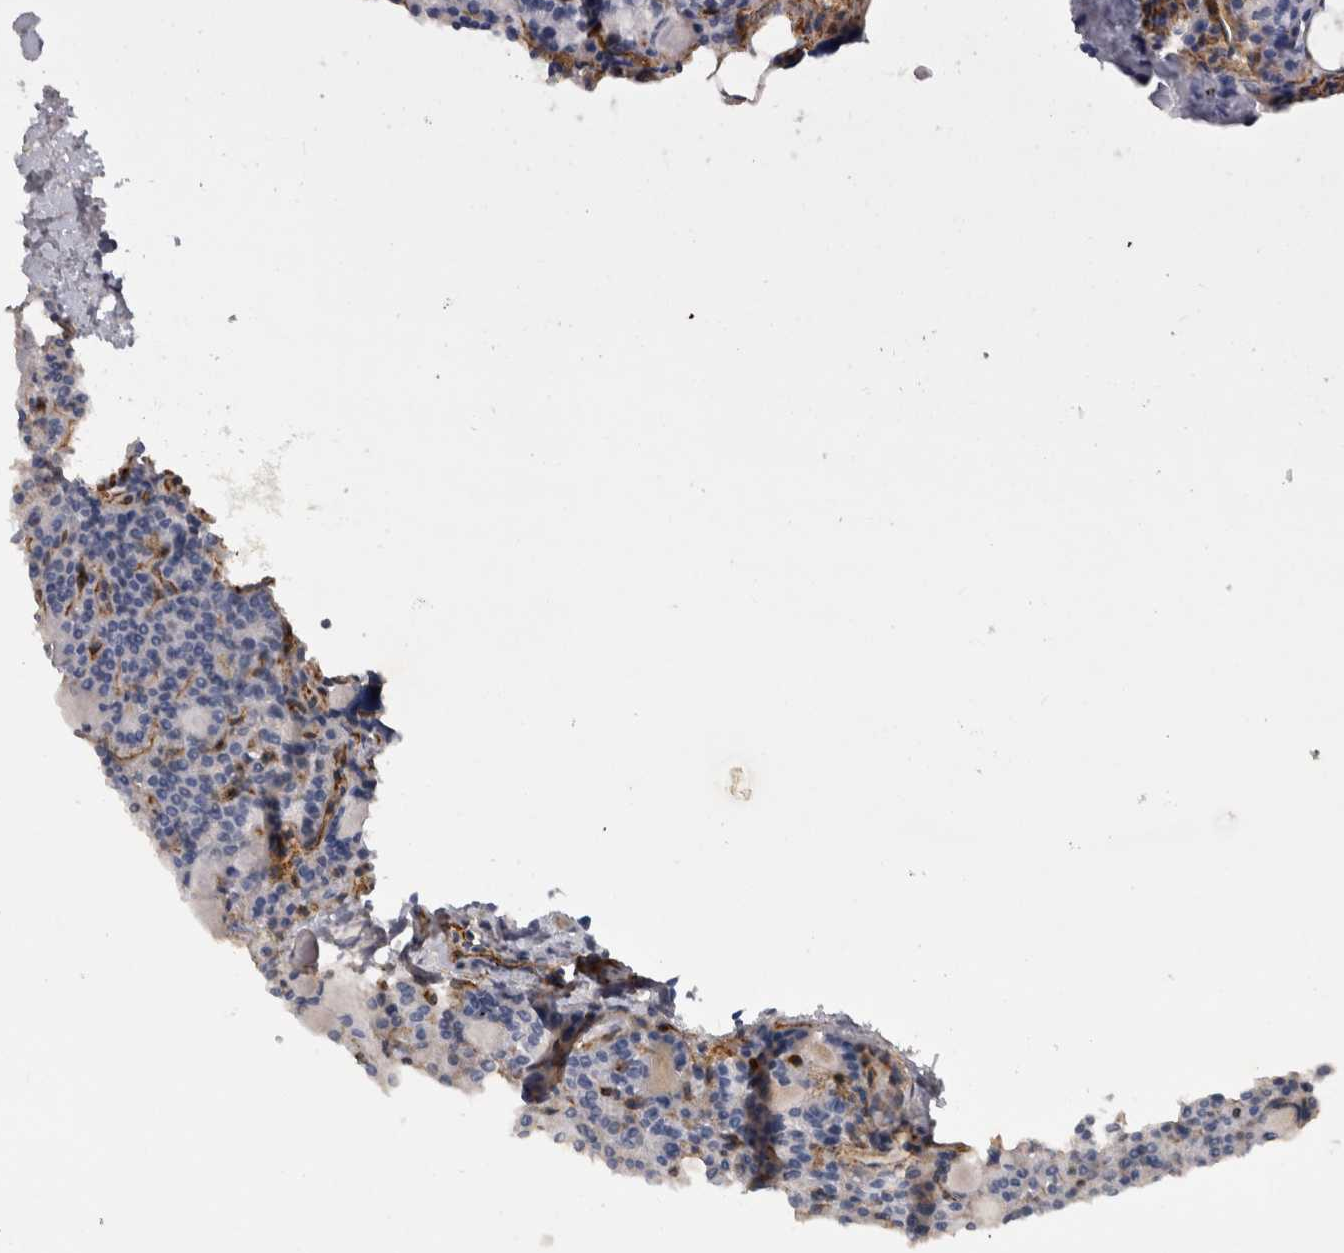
{"staining": {"intensity": "negative", "quantity": "none", "location": "none"}, "tissue": "parathyroid gland", "cell_type": "Glandular cells", "image_type": "normal", "snomed": [{"axis": "morphology", "description": "Normal tissue, NOS"}, {"axis": "morphology", "description": "Adenoma, NOS"}, {"axis": "topography", "description": "Parathyroid gland"}], "caption": "Immunohistochemistry photomicrograph of unremarkable parathyroid gland: parathyroid gland stained with DAB (3,3'-diaminobenzidine) reveals no significant protein staining in glandular cells.", "gene": "RECK", "patient": {"sex": "female", "age": 57}}